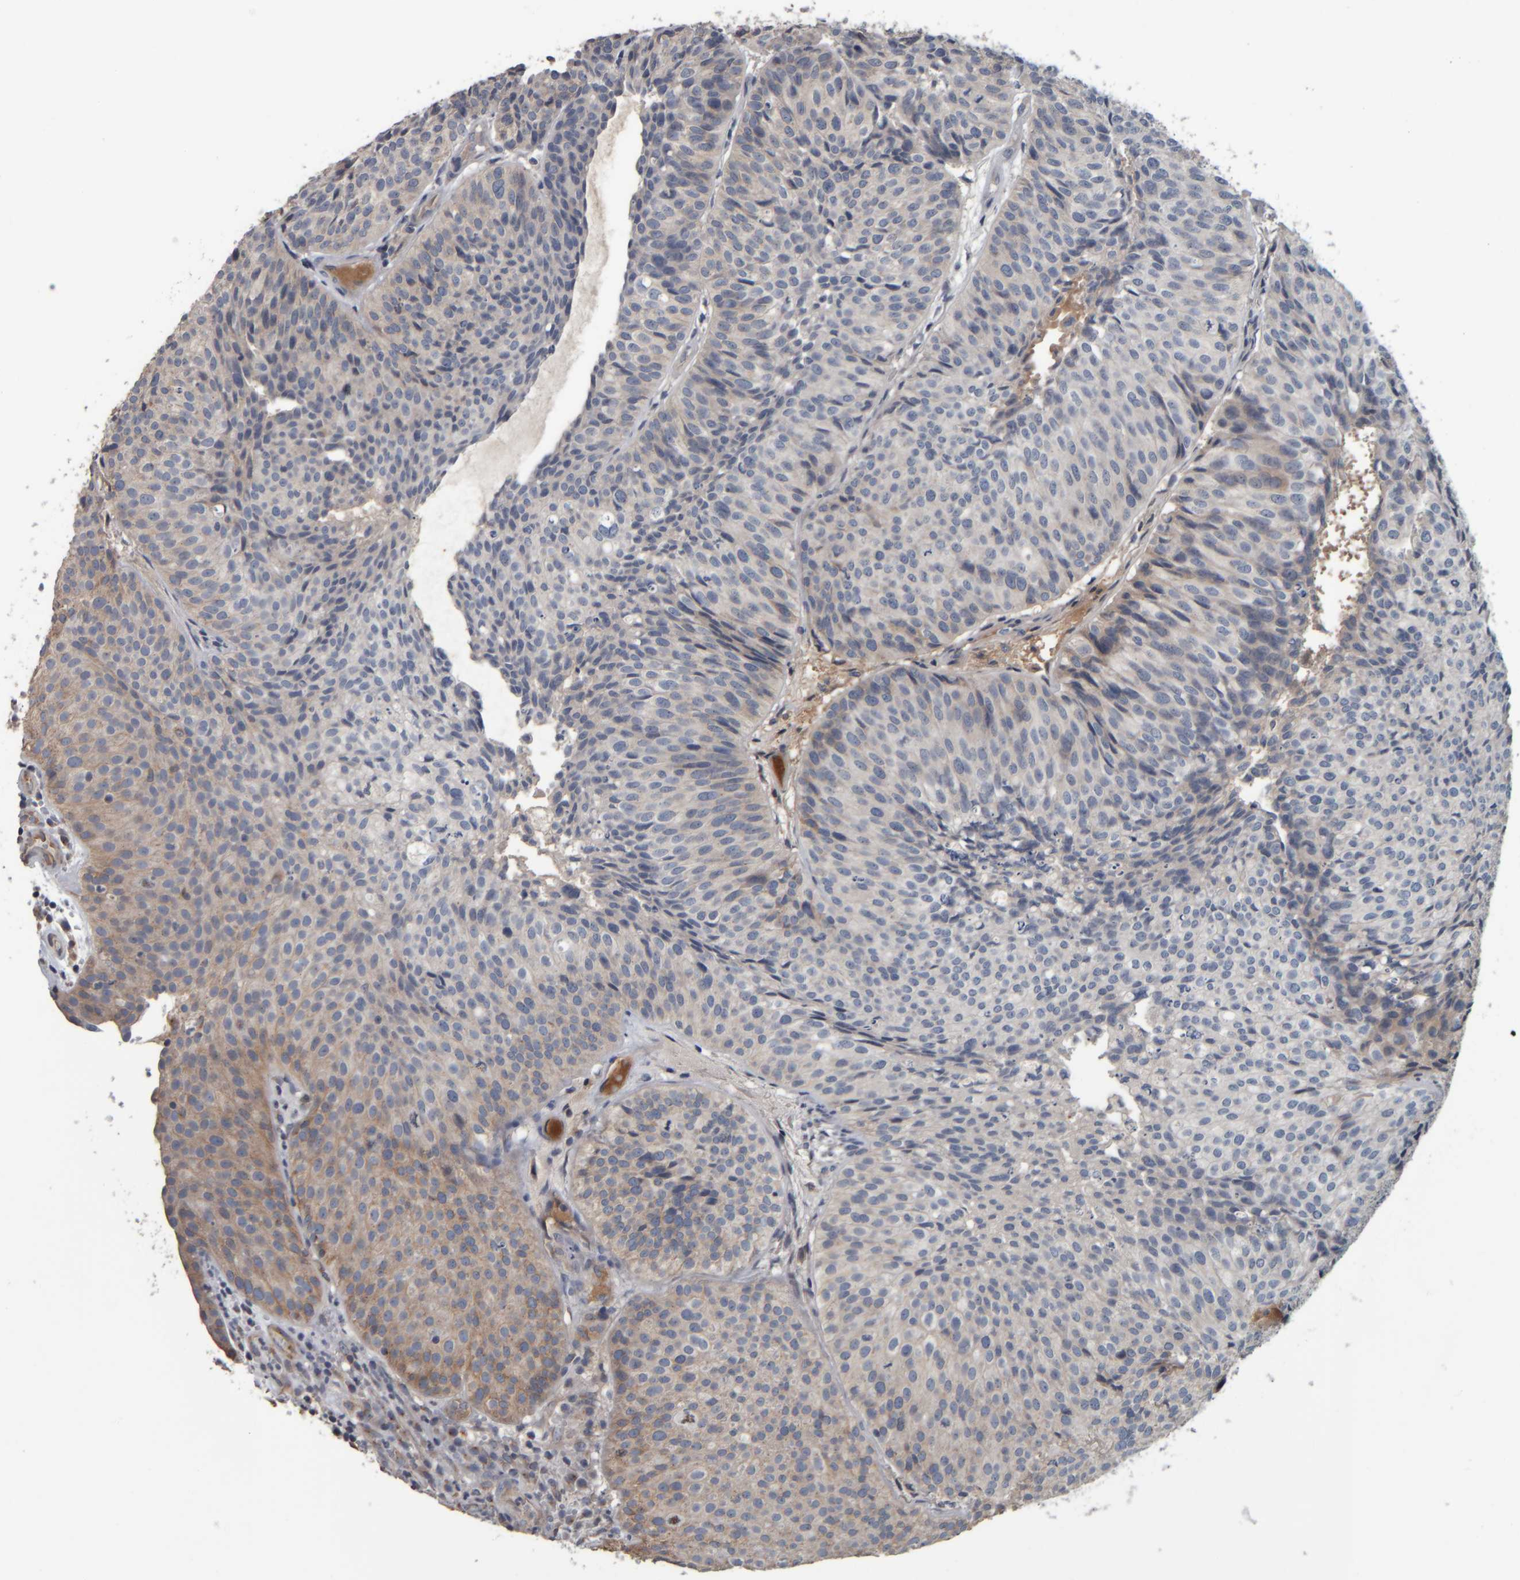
{"staining": {"intensity": "weak", "quantity": "<25%", "location": "cytoplasmic/membranous"}, "tissue": "urothelial cancer", "cell_type": "Tumor cells", "image_type": "cancer", "snomed": [{"axis": "morphology", "description": "Urothelial carcinoma, Low grade"}, {"axis": "topography", "description": "Urinary bladder"}], "caption": "IHC of urothelial cancer reveals no expression in tumor cells.", "gene": "CAVIN4", "patient": {"sex": "male", "age": 86}}